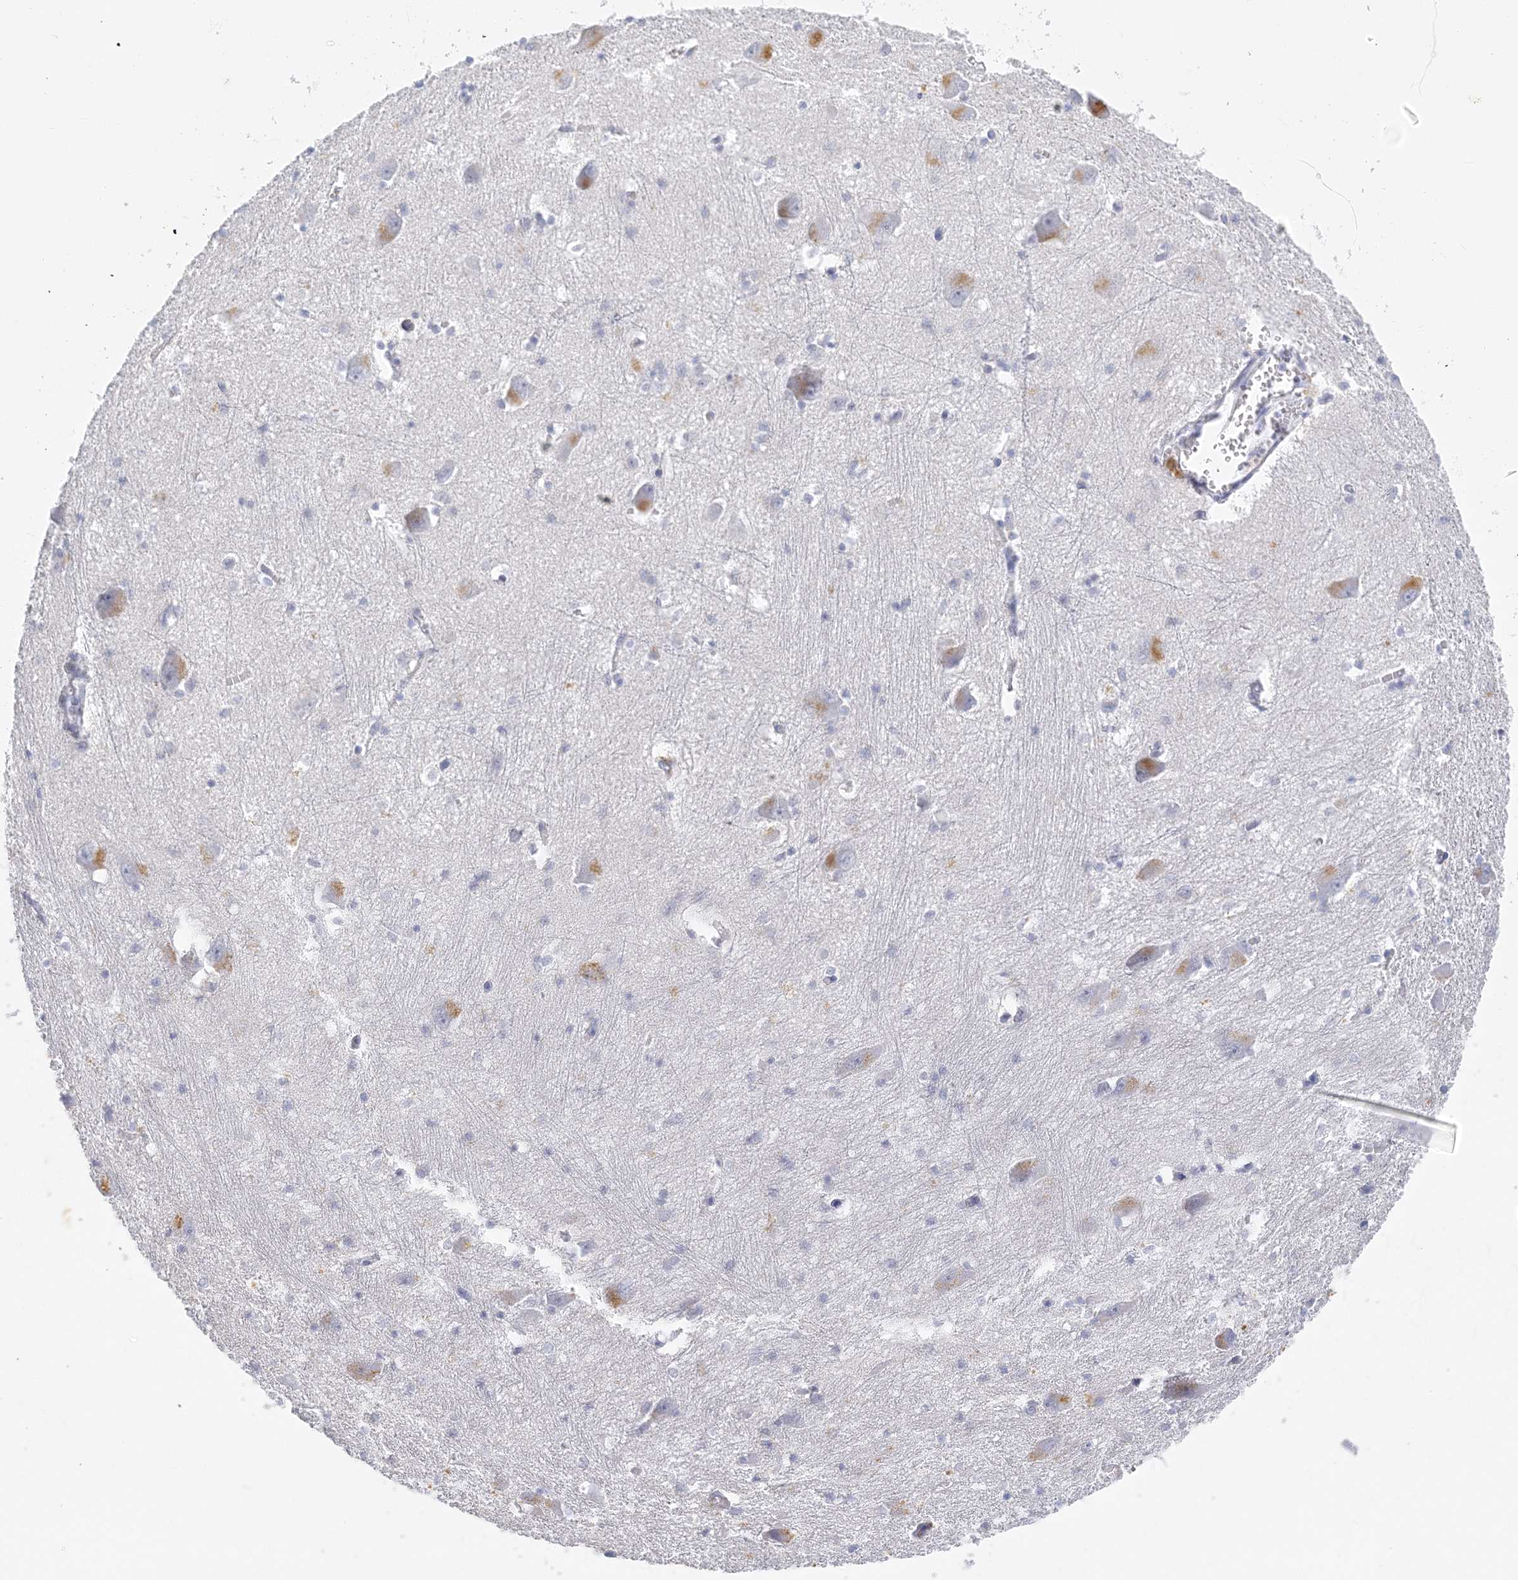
{"staining": {"intensity": "negative", "quantity": "none", "location": "none"}, "tissue": "caudate", "cell_type": "Glial cells", "image_type": "normal", "snomed": [{"axis": "morphology", "description": "Normal tissue, NOS"}, {"axis": "topography", "description": "Lateral ventricle wall"}], "caption": "Glial cells show no significant protein positivity in benign caudate.", "gene": "SH3YL1", "patient": {"sex": "male", "age": 37}}